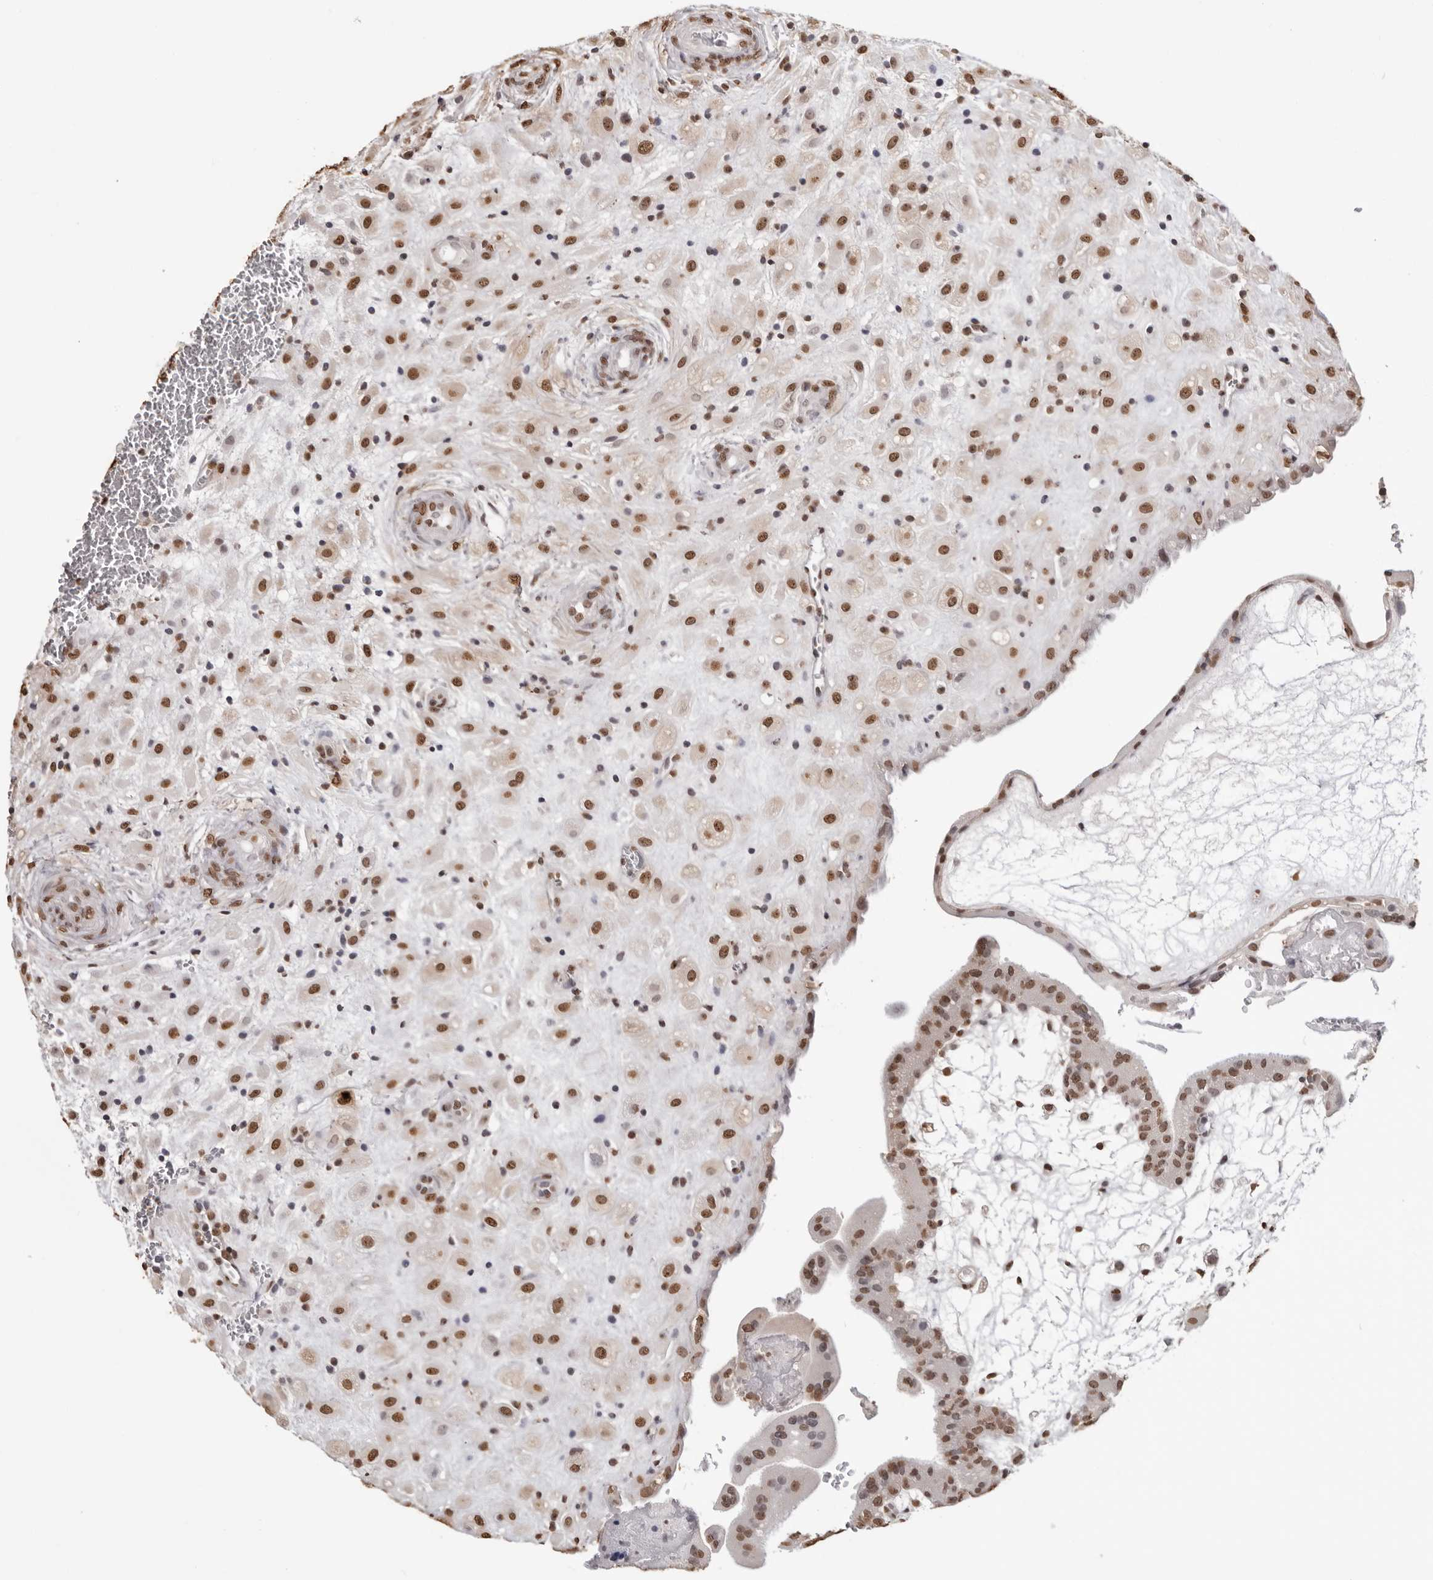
{"staining": {"intensity": "moderate", "quantity": ">75%", "location": "nuclear"}, "tissue": "placenta", "cell_type": "Decidual cells", "image_type": "normal", "snomed": [{"axis": "morphology", "description": "Normal tissue, NOS"}, {"axis": "topography", "description": "Placenta"}], "caption": "A histopathology image showing moderate nuclear positivity in approximately >75% of decidual cells in benign placenta, as visualized by brown immunohistochemical staining.", "gene": "OLIG3", "patient": {"sex": "female", "age": 35}}